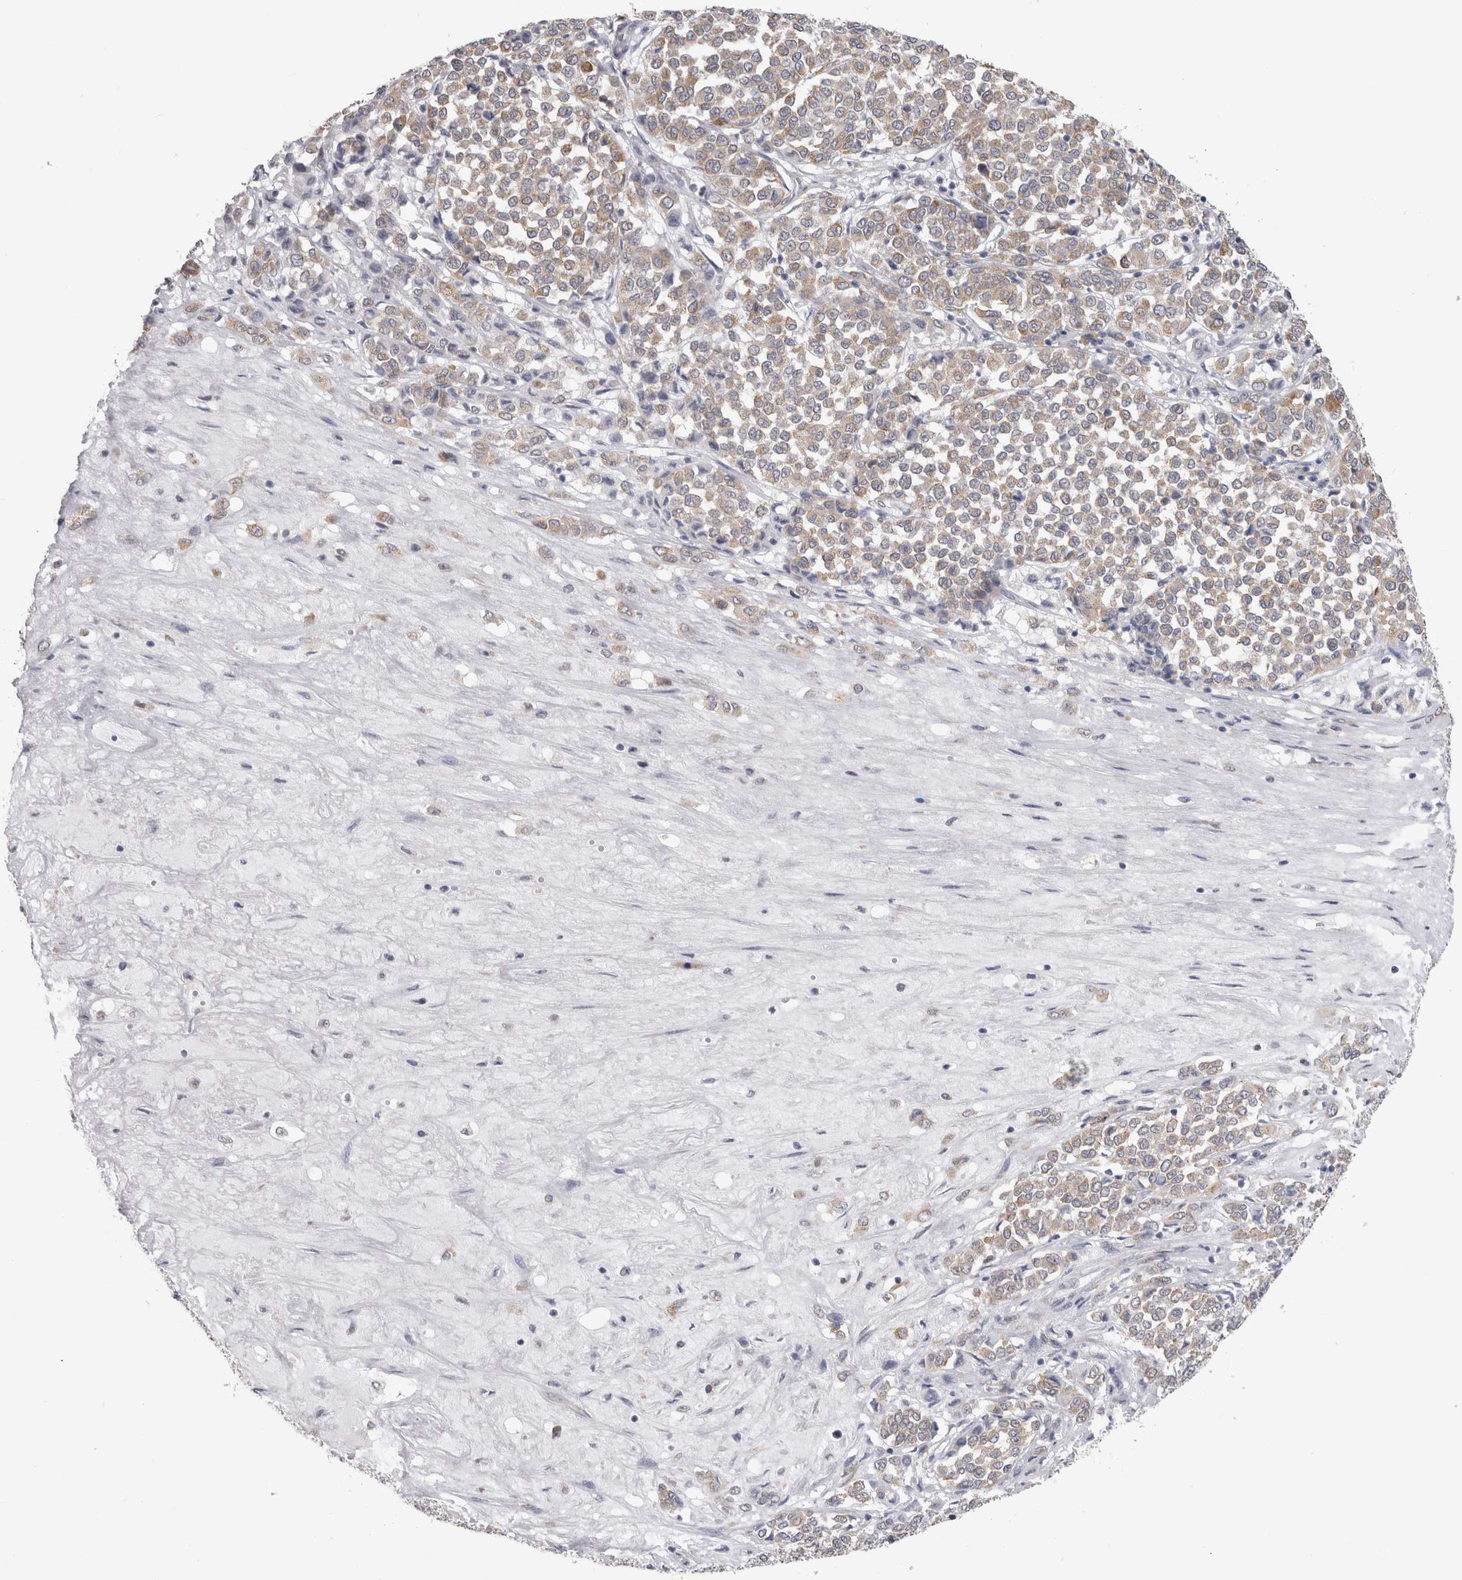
{"staining": {"intensity": "weak", "quantity": ">75%", "location": "cytoplasmic/membranous"}, "tissue": "melanoma", "cell_type": "Tumor cells", "image_type": "cancer", "snomed": [{"axis": "morphology", "description": "Malignant melanoma, Metastatic site"}, {"axis": "topography", "description": "Pancreas"}], "caption": "Melanoma stained for a protein (brown) reveals weak cytoplasmic/membranous positive expression in about >75% of tumor cells.", "gene": "TMEM242", "patient": {"sex": "female", "age": 30}}